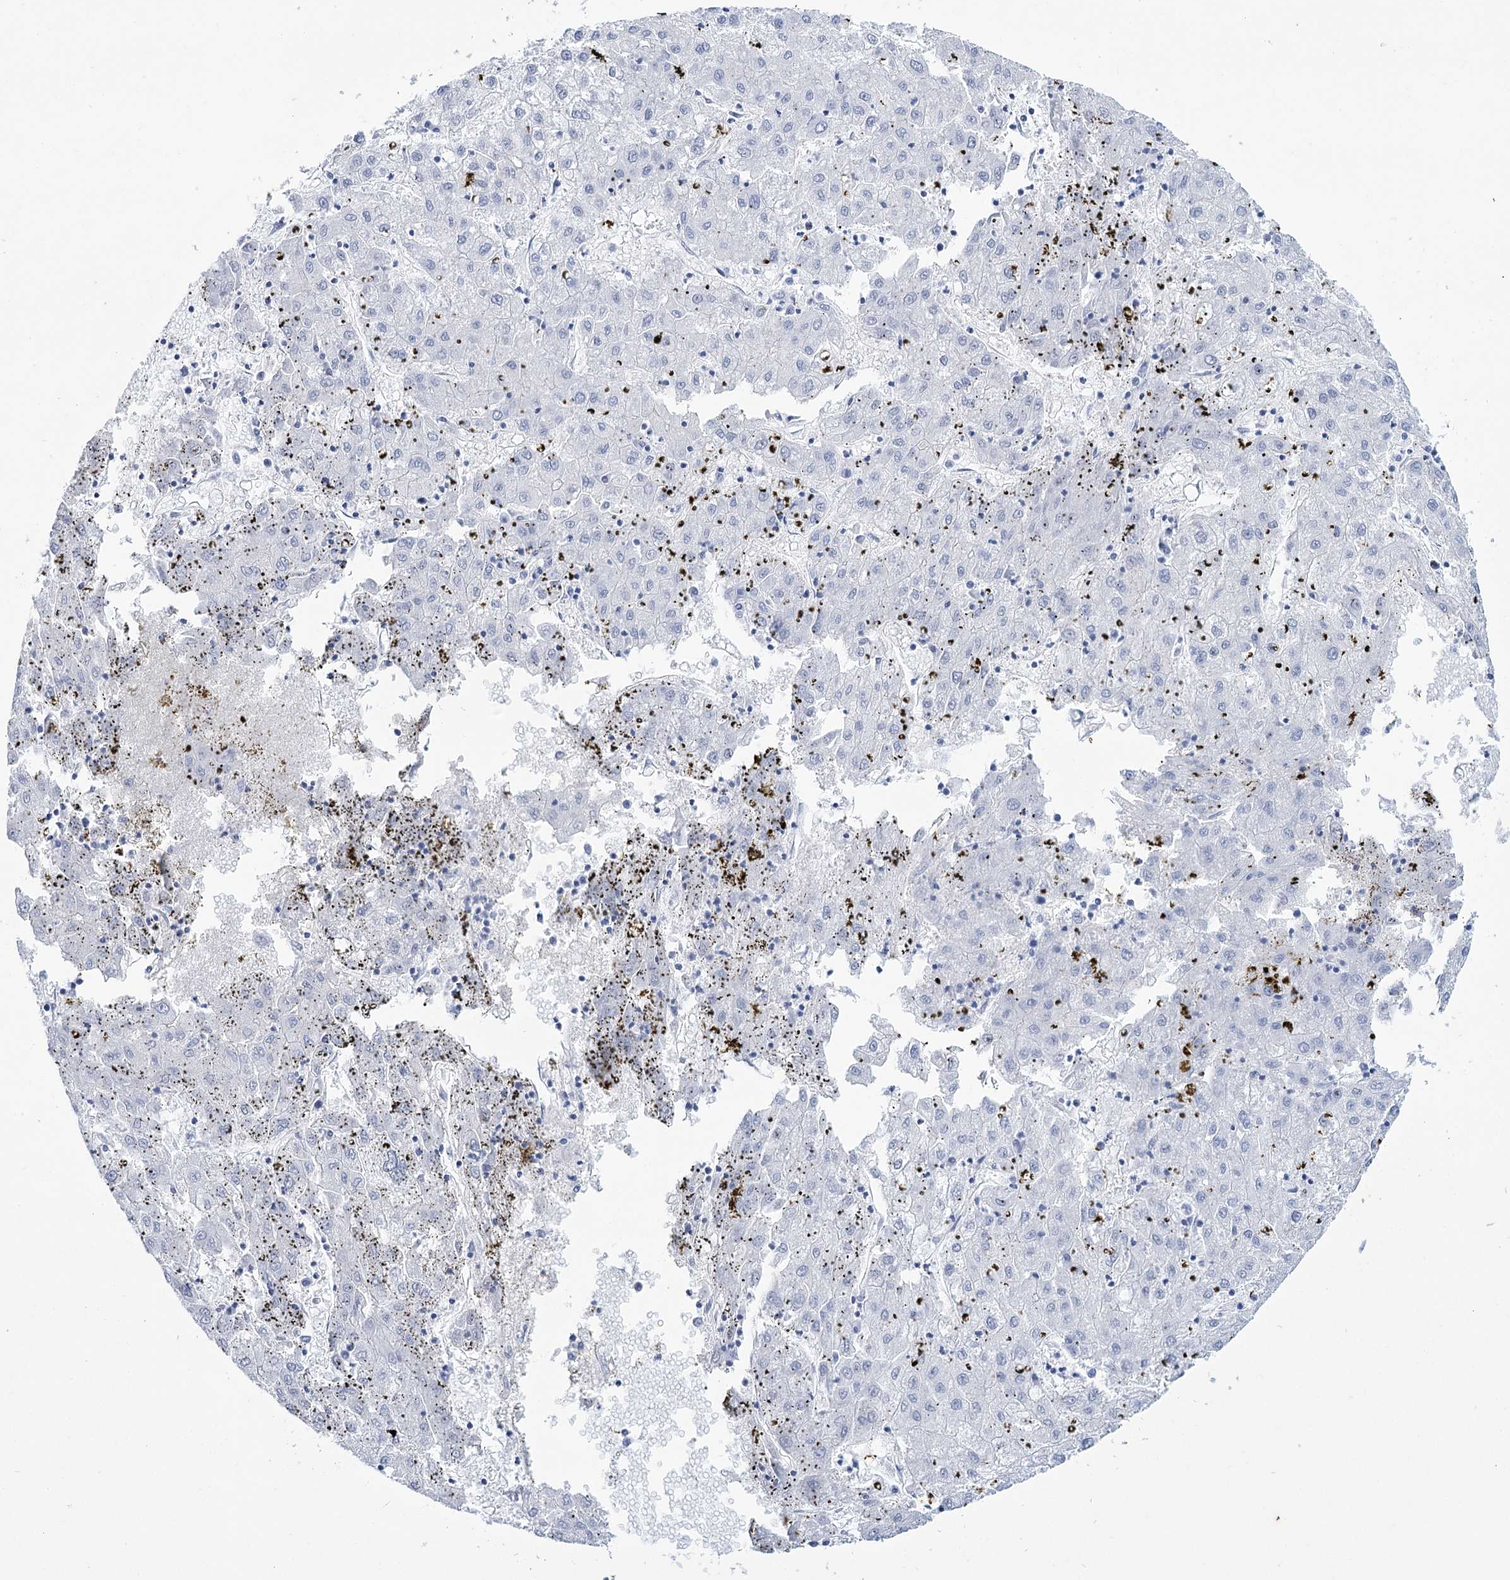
{"staining": {"intensity": "negative", "quantity": "none", "location": "none"}, "tissue": "liver cancer", "cell_type": "Tumor cells", "image_type": "cancer", "snomed": [{"axis": "morphology", "description": "Carcinoma, Hepatocellular, NOS"}, {"axis": "topography", "description": "Liver"}], "caption": "This is an immunohistochemistry (IHC) image of liver hepatocellular carcinoma. There is no expression in tumor cells.", "gene": "RNF186", "patient": {"sex": "male", "age": 72}}